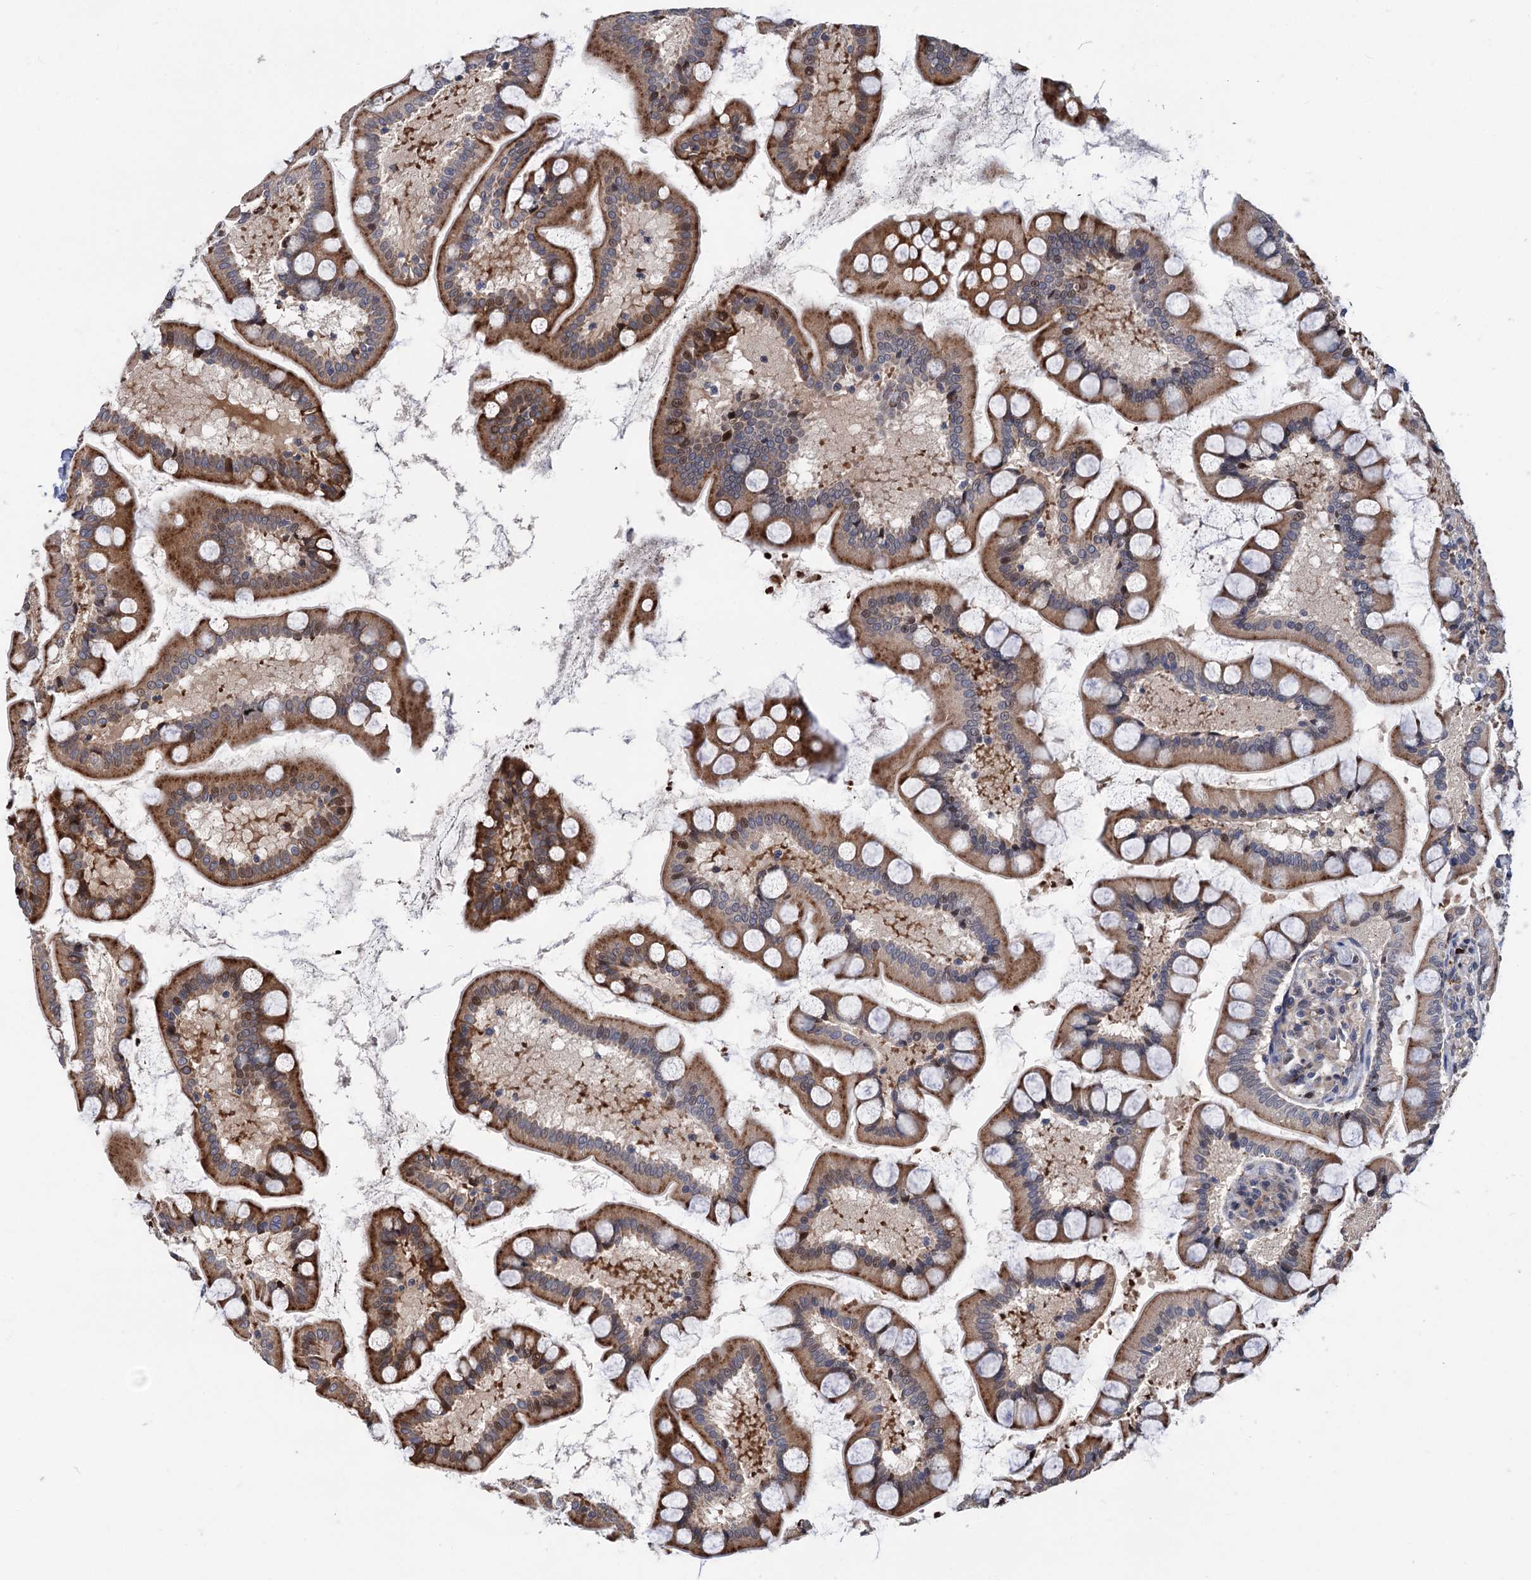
{"staining": {"intensity": "moderate", "quantity": ">75%", "location": "cytoplasmic/membranous"}, "tissue": "small intestine", "cell_type": "Glandular cells", "image_type": "normal", "snomed": [{"axis": "morphology", "description": "Normal tissue, NOS"}, {"axis": "topography", "description": "Small intestine"}], "caption": "High-power microscopy captured an IHC image of benign small intestine, revealing moderate cytoplasmic/membranous staining in about >75% of glandular cells.", "gene": "UBR1", "patient": {"sex": "male", "age": 41}}